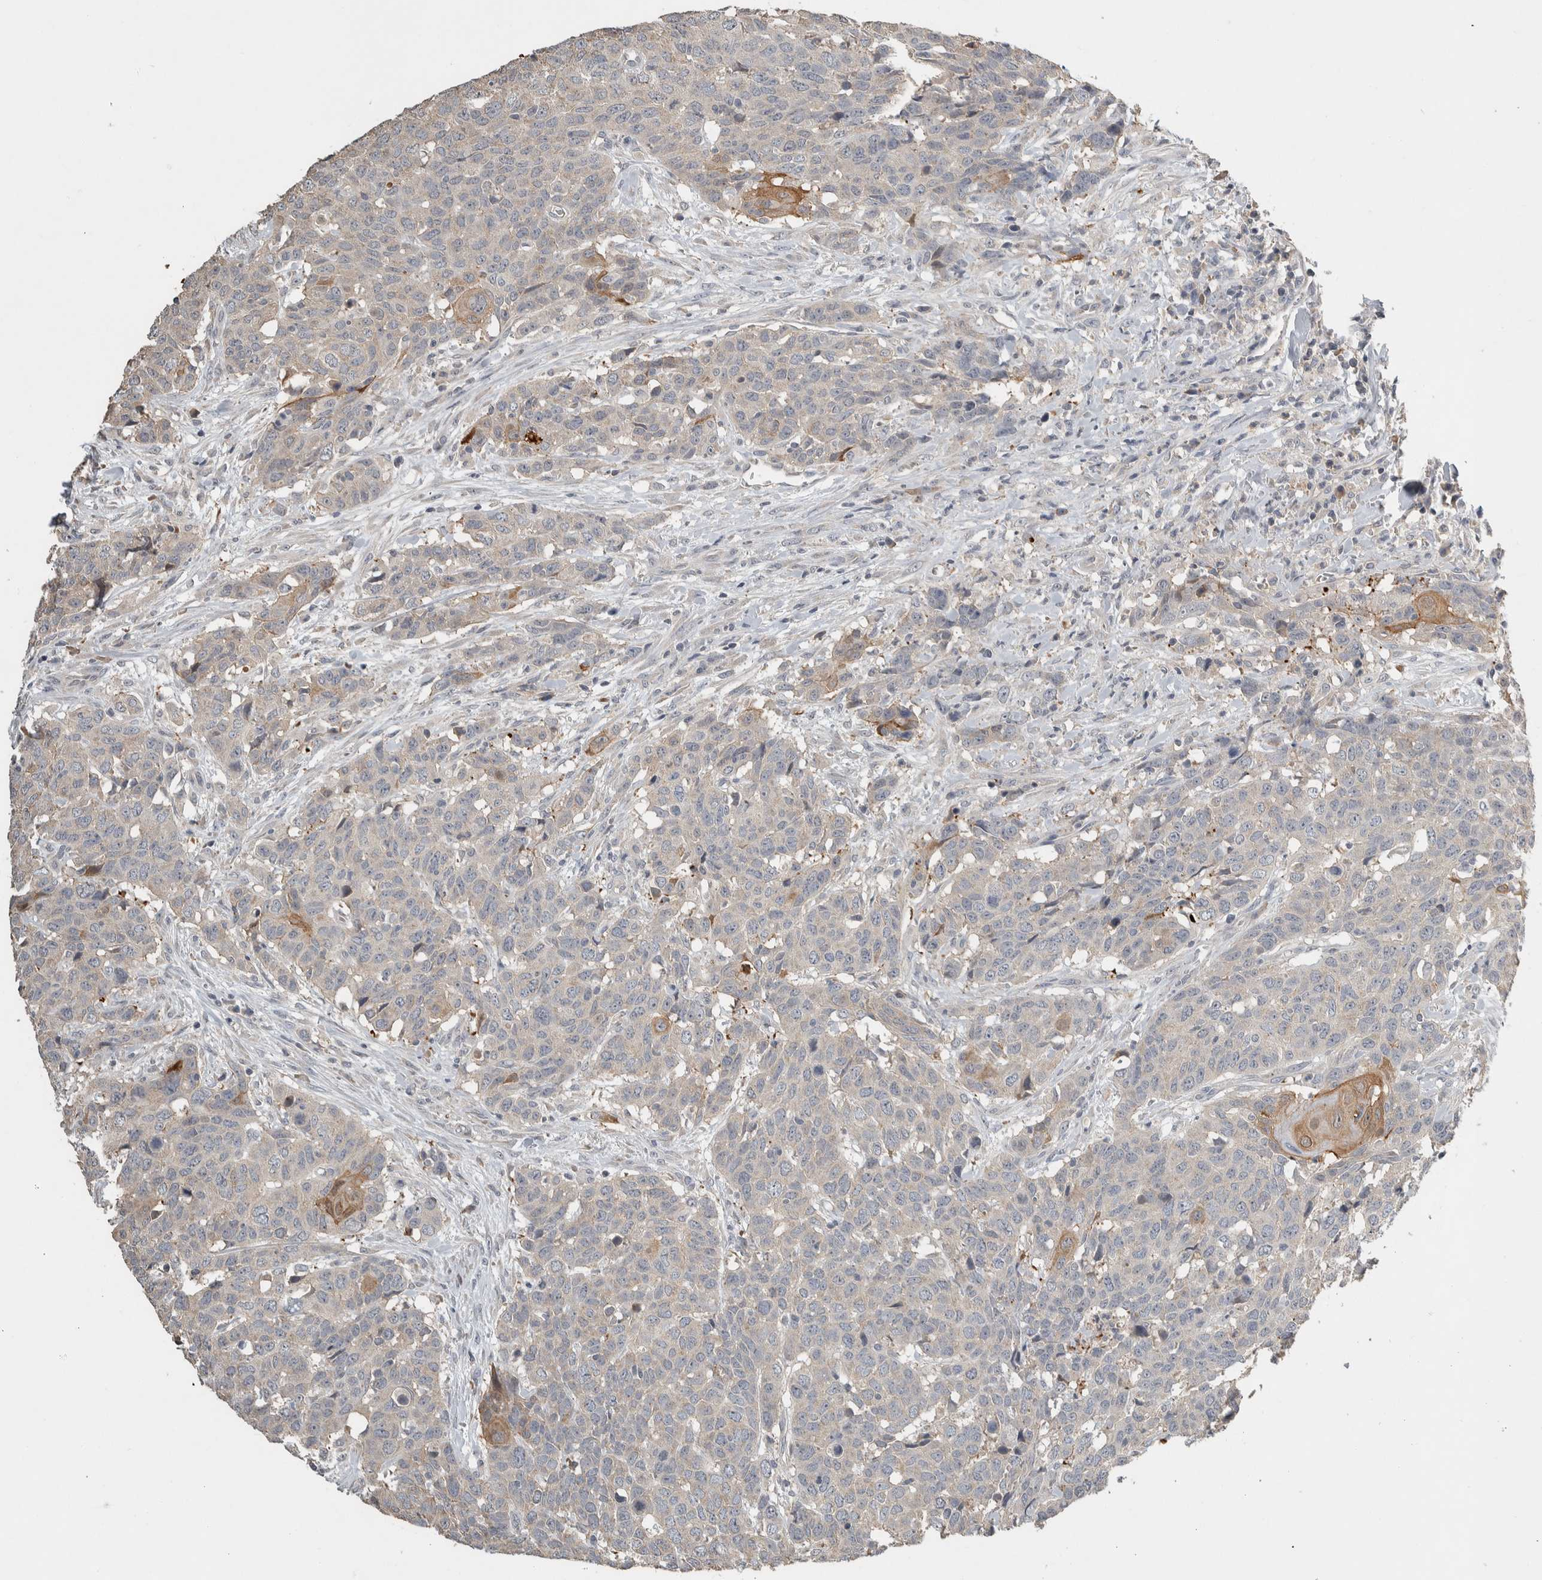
{"staining": {"intensity": "moderate", "quantity": "<25%", "location": "cytoplasmic/membranous"}, "tissue": "head and neck cancer", "cell_type": "Tumor cells", "image_type": "cancer", "snomed": [{"axis": "morphology", "description": "Squamous cell carcinoma, NOS"}, {"axis": "topography", "description": "Head-Neck"}], "caption": "Tumor cells display low levels of moderate cytoplasmic/membranous positivity in approximately <25% of cells in head and neck squamous cell carcinoma.", "gene": "EIF3H", "patient": {"sex": "male", "age": 66}}